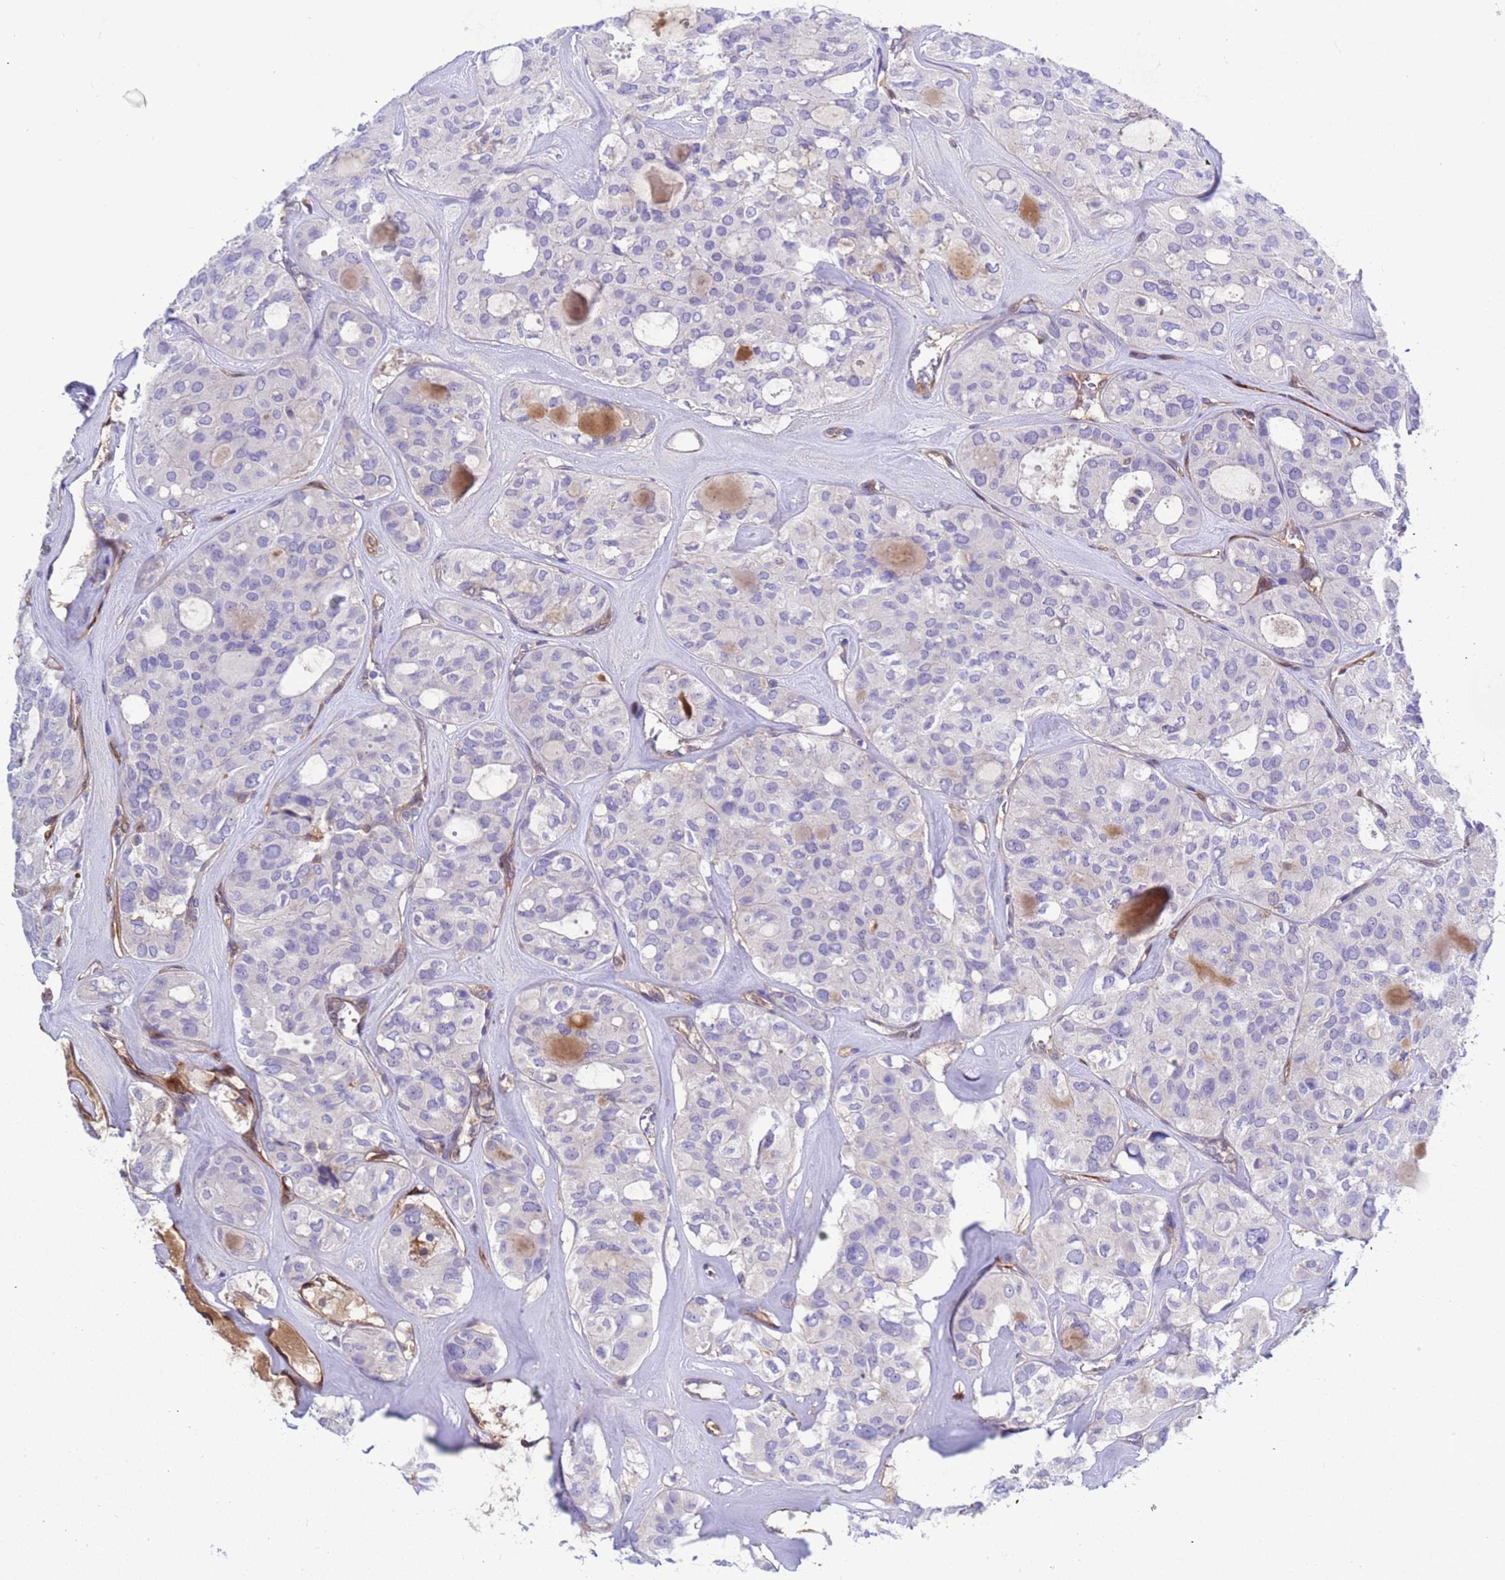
{"staining": {"intensity": "negative", "quantity": "none", "location": "none"}, "tissue": "thyroid cancer", "cell_type": "Tumor cells", "image_type": "cancer", "snomed": [{"axis": "morphology", "description": "Follicular adenoma carcinoma, NOS"}, {"axis": "topography", "description": "Thyroid gland"}], "caption": "The immunohistochemistry (IHC) image has no significant positivity in tumor cells of thyroid cancer tissue.", "gene": "FOXRED1", "patient": {"sex": "male", "age": 75}}